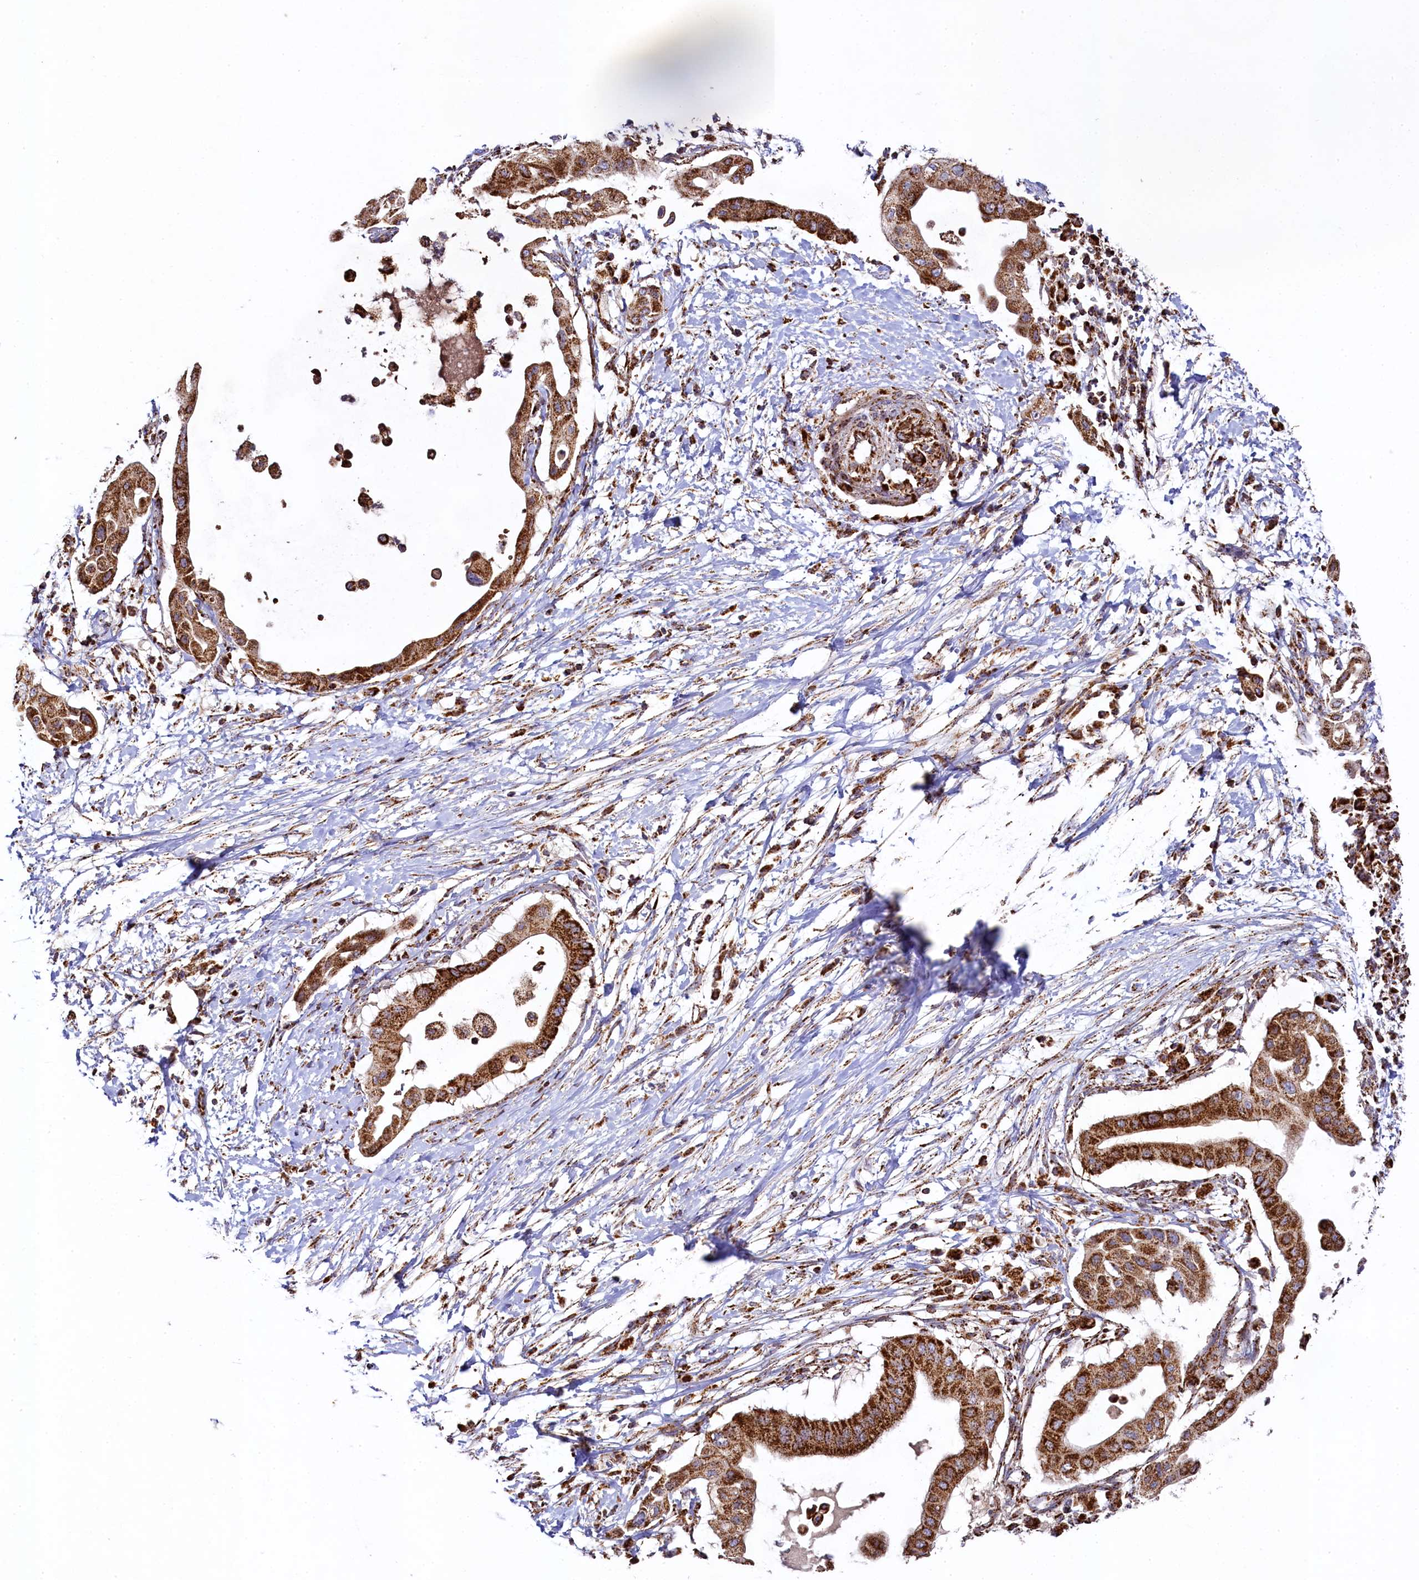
{"staining": {"intensity": "strong", "quantity": ">75%", "location": "cytoplasmic/membranous"}, "tissue": "pancreatic cancer", "cell_type": "Tumor cells", "image_type": "cancer", "snomed": [{"axis": "morphology", "description": "Adenocarcinoma, NOS"}, {"axis": "topography", "description": "Pancreas"}], "caption": "About >75% of tumor cells in human pancreatic adenocarcinoma show strong cytoplasmic/membranous protein staining as visualized by brown immunohistochemical staining.", "gene": "CLYBL", "patient": {"sex": "male", "age": 68}}